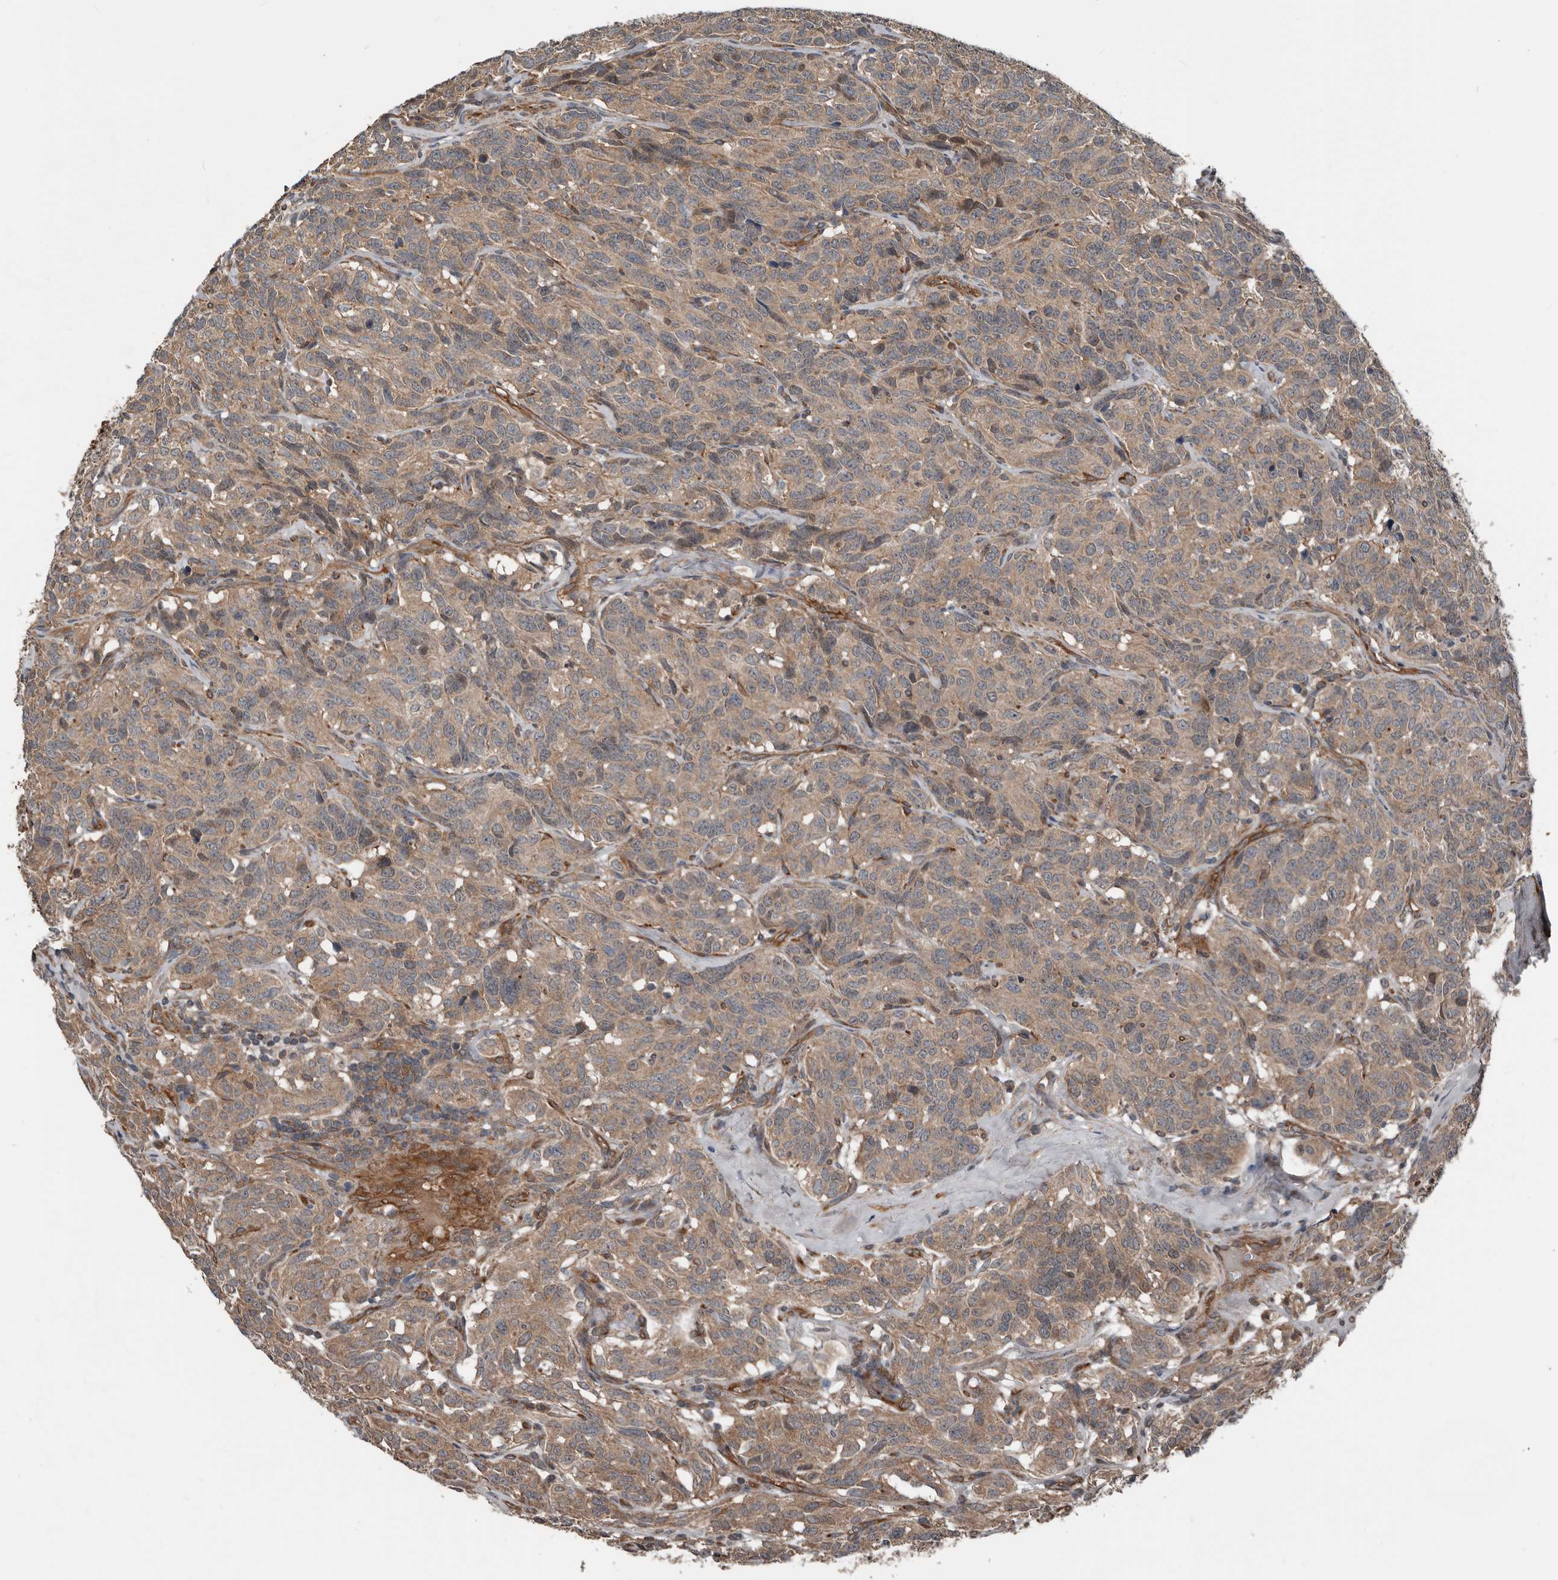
{"staining": {"intensity": "weak", "quantity": ">75%", "location": "cytoplasmic/membranous"}, "tissue": "carcinoid", "cell_type": "Tumor cells", "image_type": "cancer", "snomed": [{"axis": "morphology", "description": "Carcinoid, malignant, NOS"}, {"axis": "topography", "description": "Lung"}], "caption": "This is an image of immunohistochemistry (IHC) staining of carcinoid, which shows weak expression in the cytoplasmic/membranous of tumor cells.", "gene": "DNAJB4", "patient": {"sex": "female", "age": 46}}